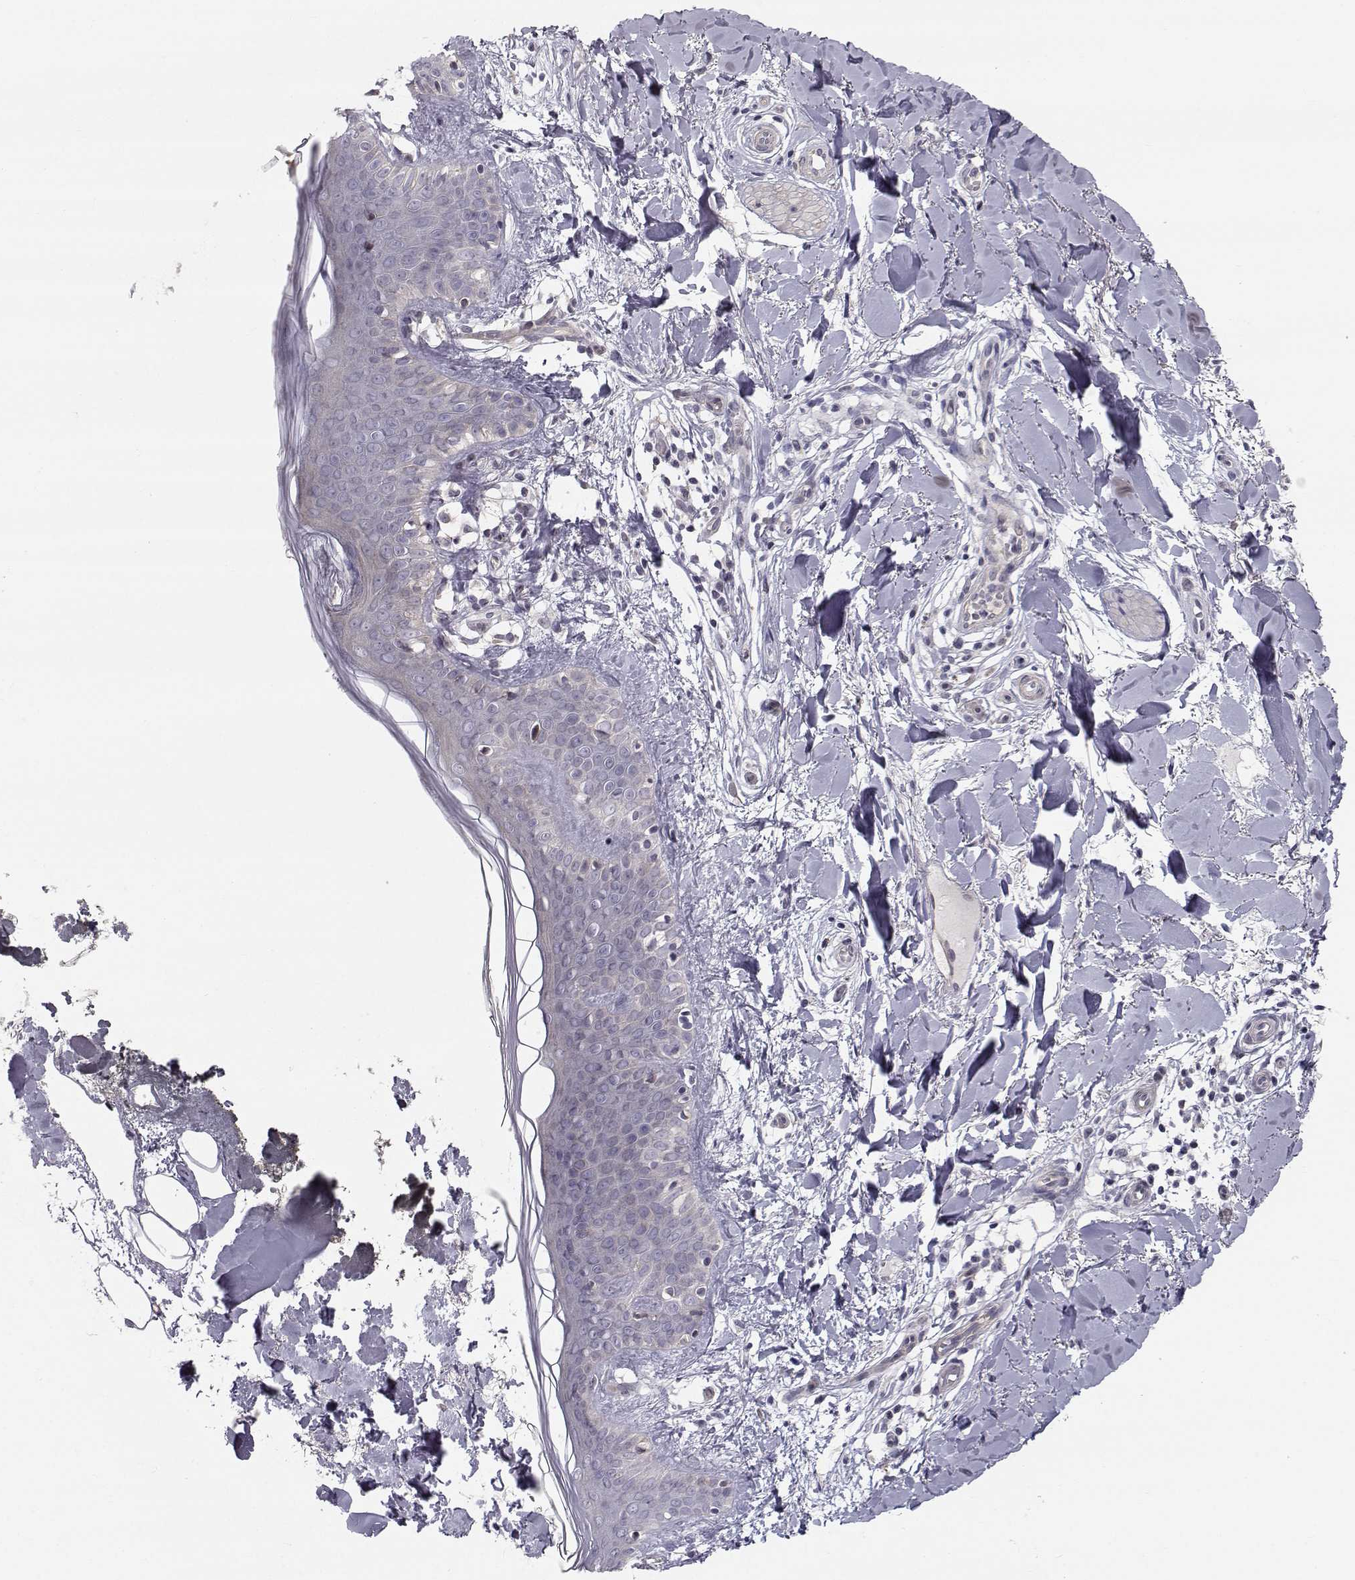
{"staining": {"intensity": "negative", "quantity": "none", "location": "none"}, "tissue": "skin", "cell_type": "Fibroblasts", "image_type": "normal", "snomed": [{"axis": "morphology", "description": "Normal tissue, NOS"}, {"axis": "topography", "description": "Skin"}], "caption": "Fibroblasts show no significant protein expression in unremarkable skin. (Brightfield microscopy of DAB IHC at high magnification).", "gene": "HSP90AB1", "patient": {"sex": "female", "age": 34}}